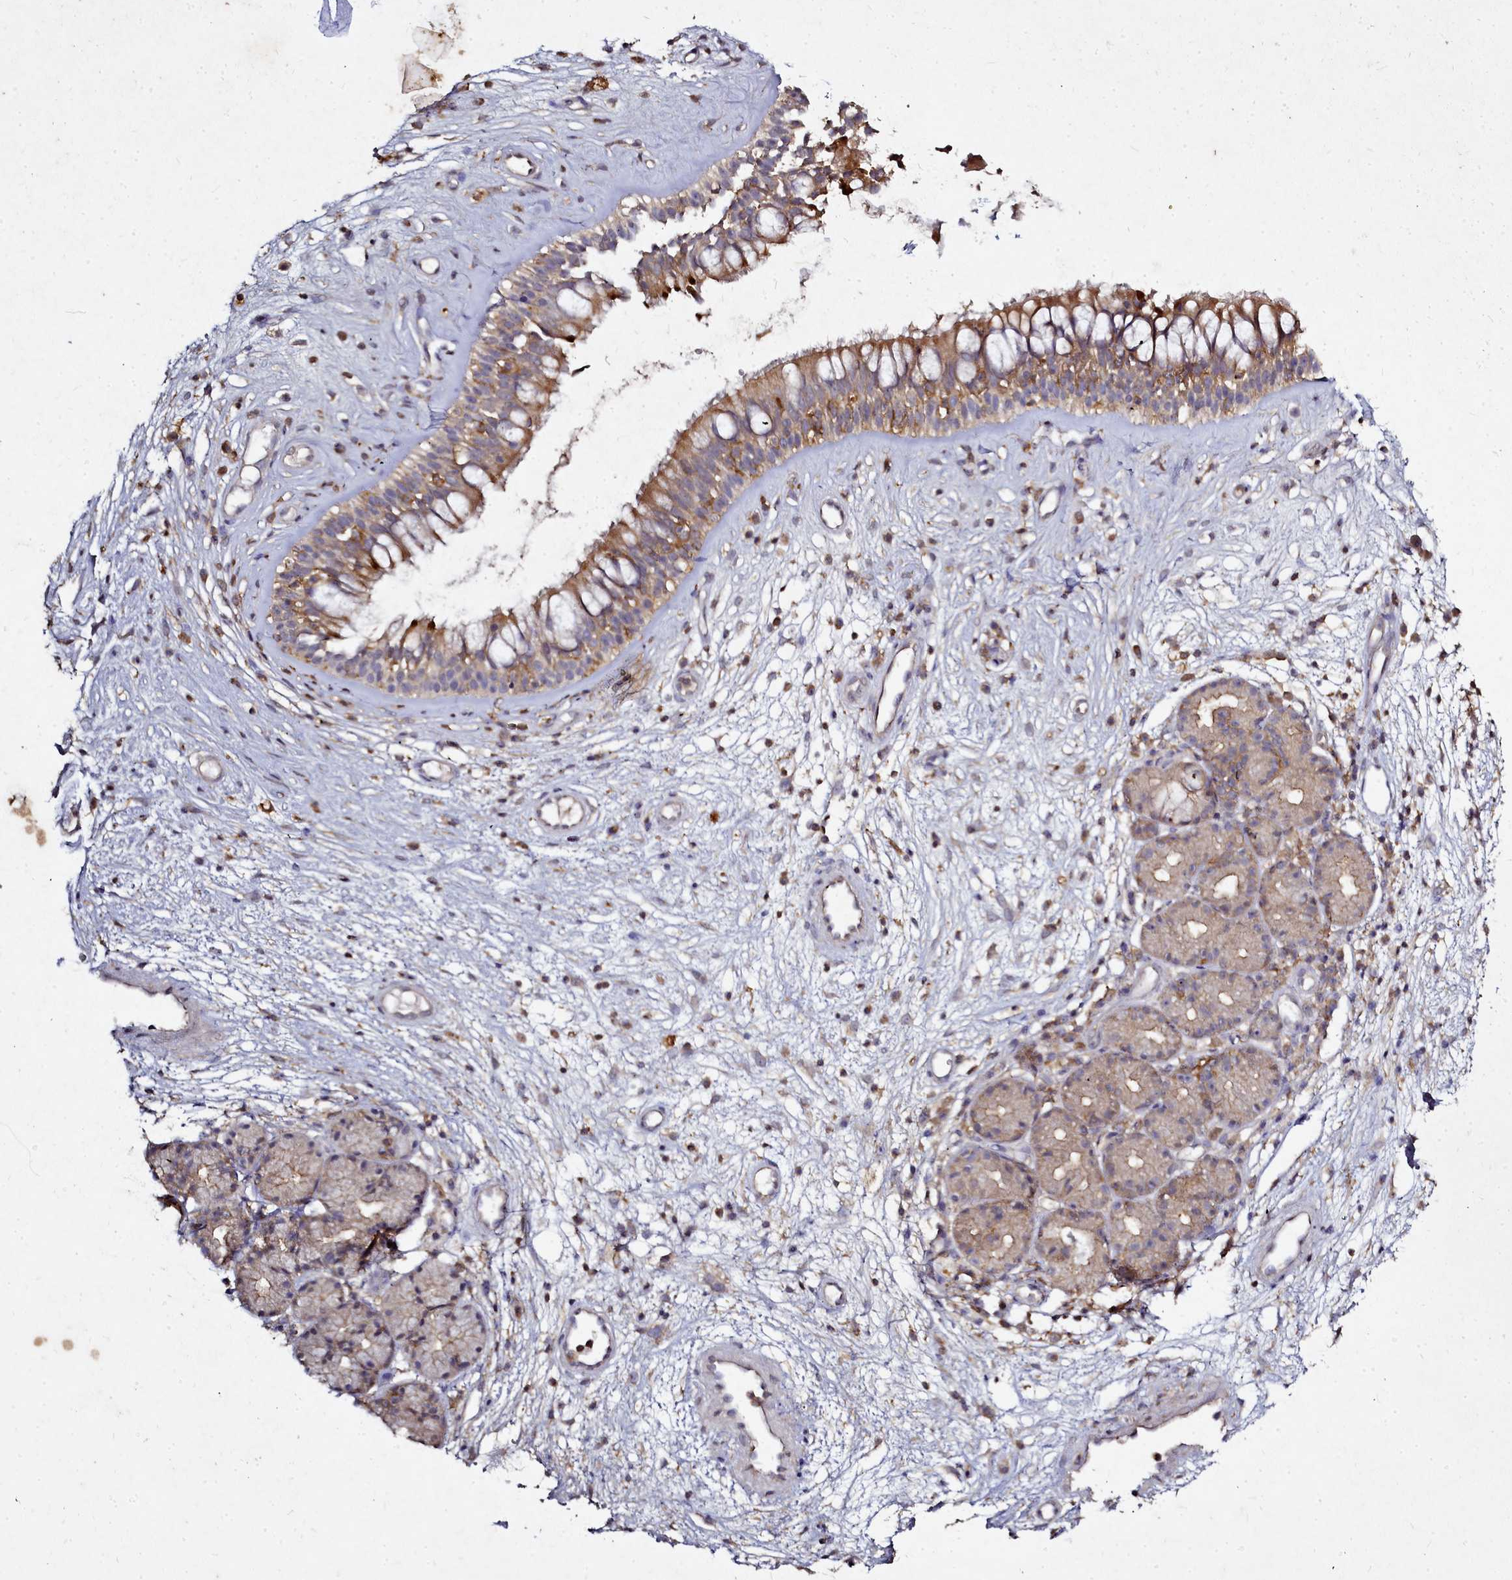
{"staining": {"intensity": "moderate", "quantity": "25%-75%", "location": "cytoplasmic/membranous"}, "tissue": "nasopharynx", "cell_type": "Respiratory epithelial cells", "image_type": "normal", "snomed": [{"axis": "morphology", "description": "Normal tissue, NOS"}, {"axis": "topography", "description": "Nasopharynx"}], "caption": "Moderate cytoplasmic/membranous positivity for a protein is present in about 25%-75% of respiratory epithelial cells of unremarkable nasopharynx using immunohistochemistry (IHC).", "gene": "NCKAP1L", "patient": {"sex": "male", "age": 32}}